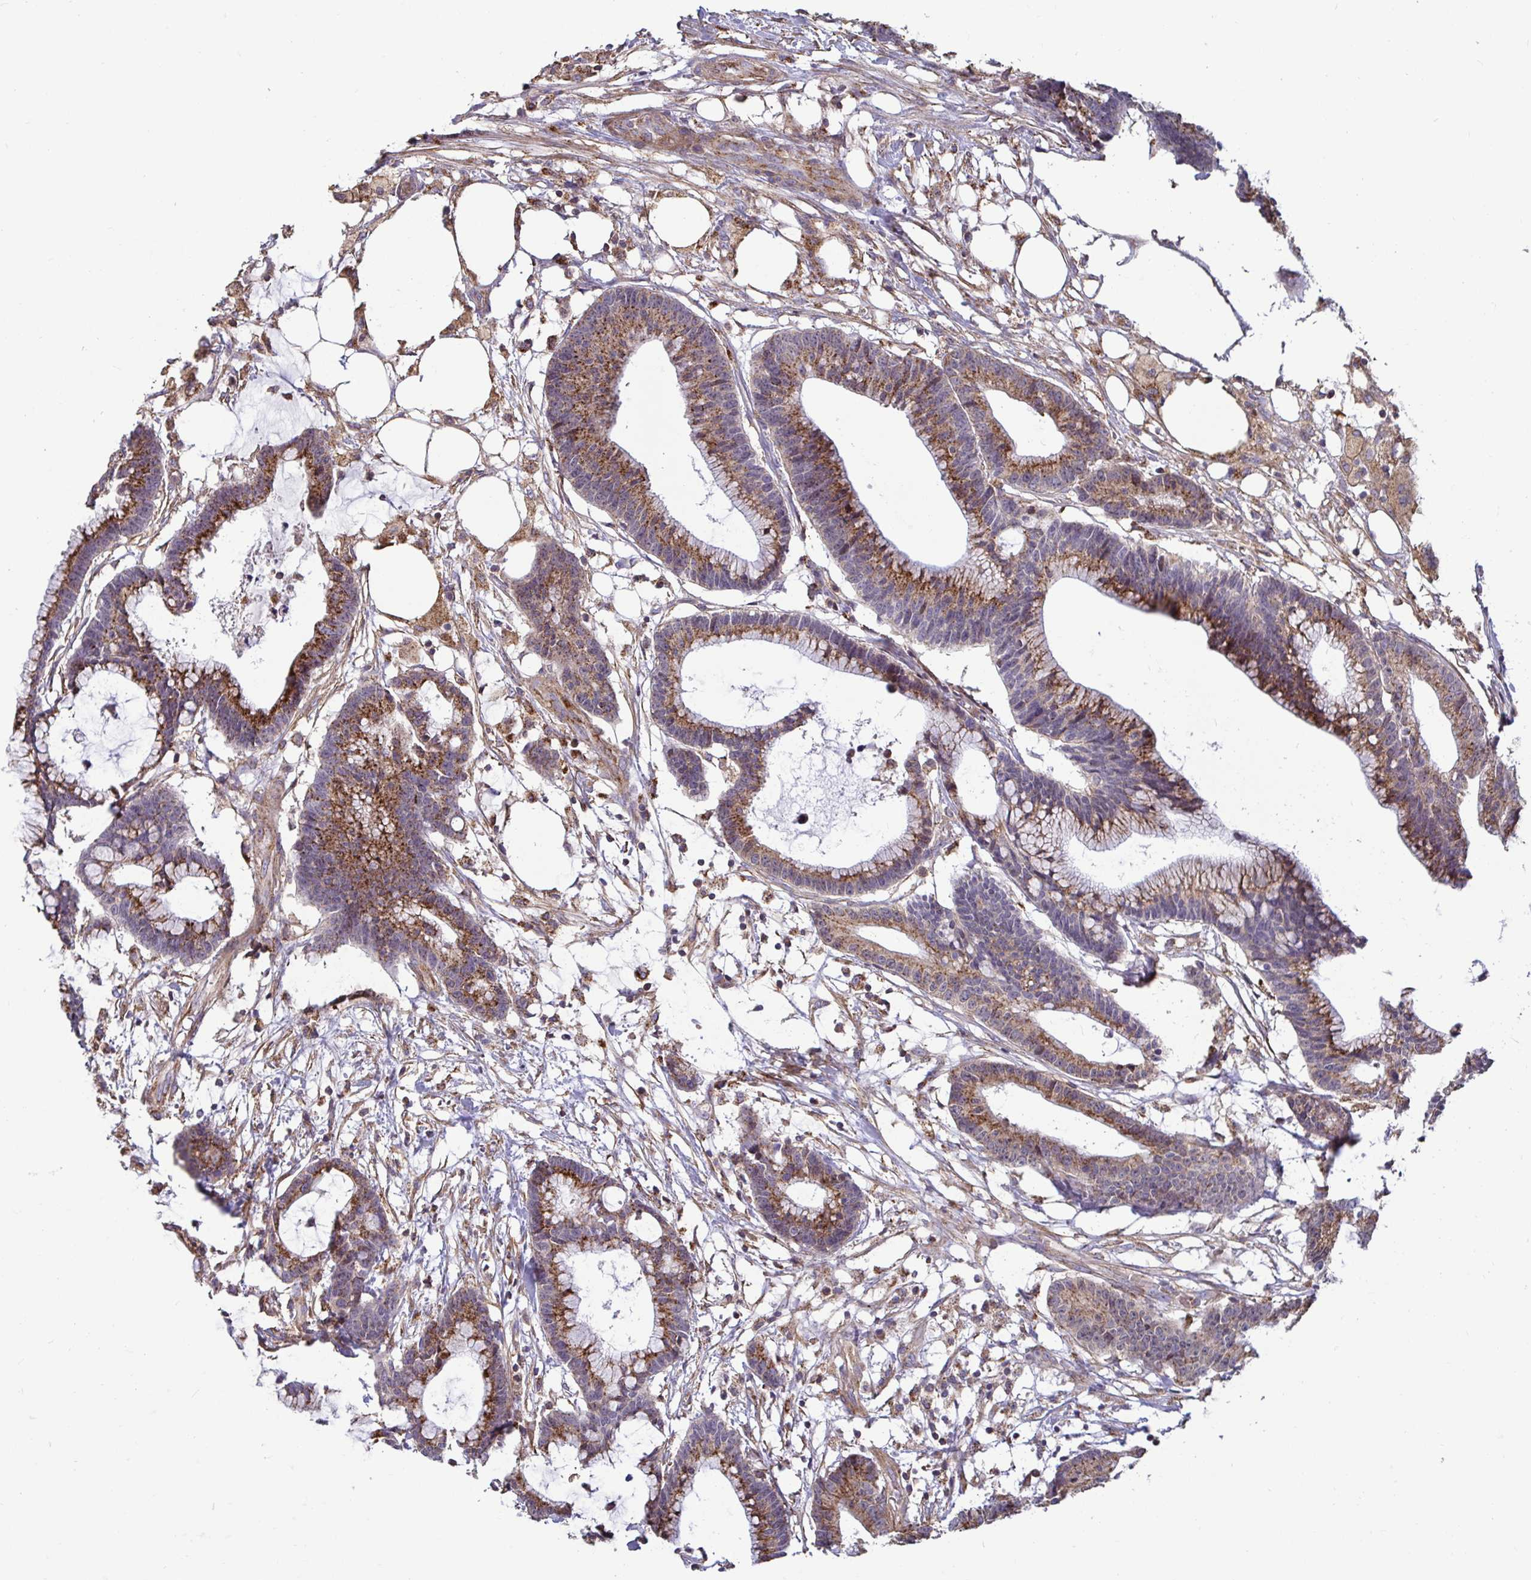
{"staining": {"intensity": "strong", "quantity": ">75%", "location": "cytoplasmic/membranous"}, "tissue": "colorectal cancer", "cell_type": "Tumor cells", "image_type": "cancer", "snomed": [{"axis": "morphology", "description": "Adenocarcinoma, NOS"}, {"axis": "topography", "description": "Colon"}], "caption": "This is a histology image of immunohistochemistry staining of colorectal adenocarcinoma, which shows strong expression in the cytoplasmic/membranous of tumor cells.", "gene": "SPRY1", "patient": {"sex": "female", "age": 78}}